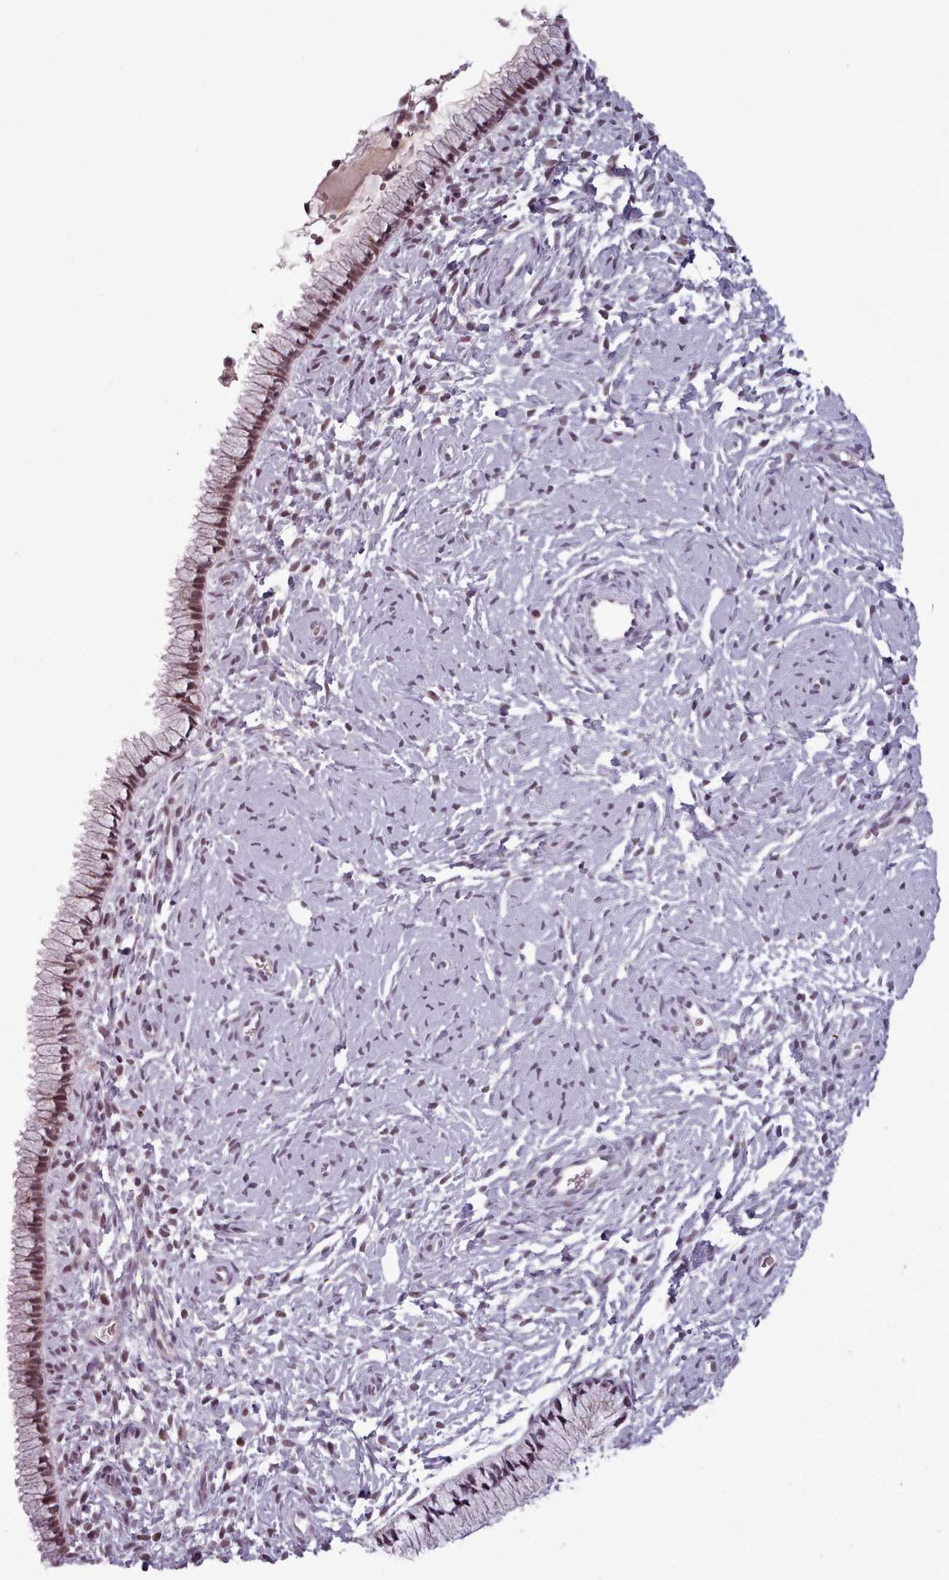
{"staining": {"intensity": "moderate", "quantity": "25%-75%", "location": "nuclear"}, "tissue": "cervix", "cell_type": "Glandular cells", "image_type": "normal", "snomed": [{"axis": "morphology", "description": "Normal tissue, NOS"}, {"axis": "topography", "description": "Cervix"}], "caption": "High-magnification brightfield microscopy of benign cervix stained with DAB (3,3'-diaminobenzidine) (brown) and counterstained with hematoxylin (blue). glandular cells exhibit moderate nuclear expression is present in approximately25%-75% of cells.", "gene": "SRSF9", "patient": {"sex": "female", "age": 33}}